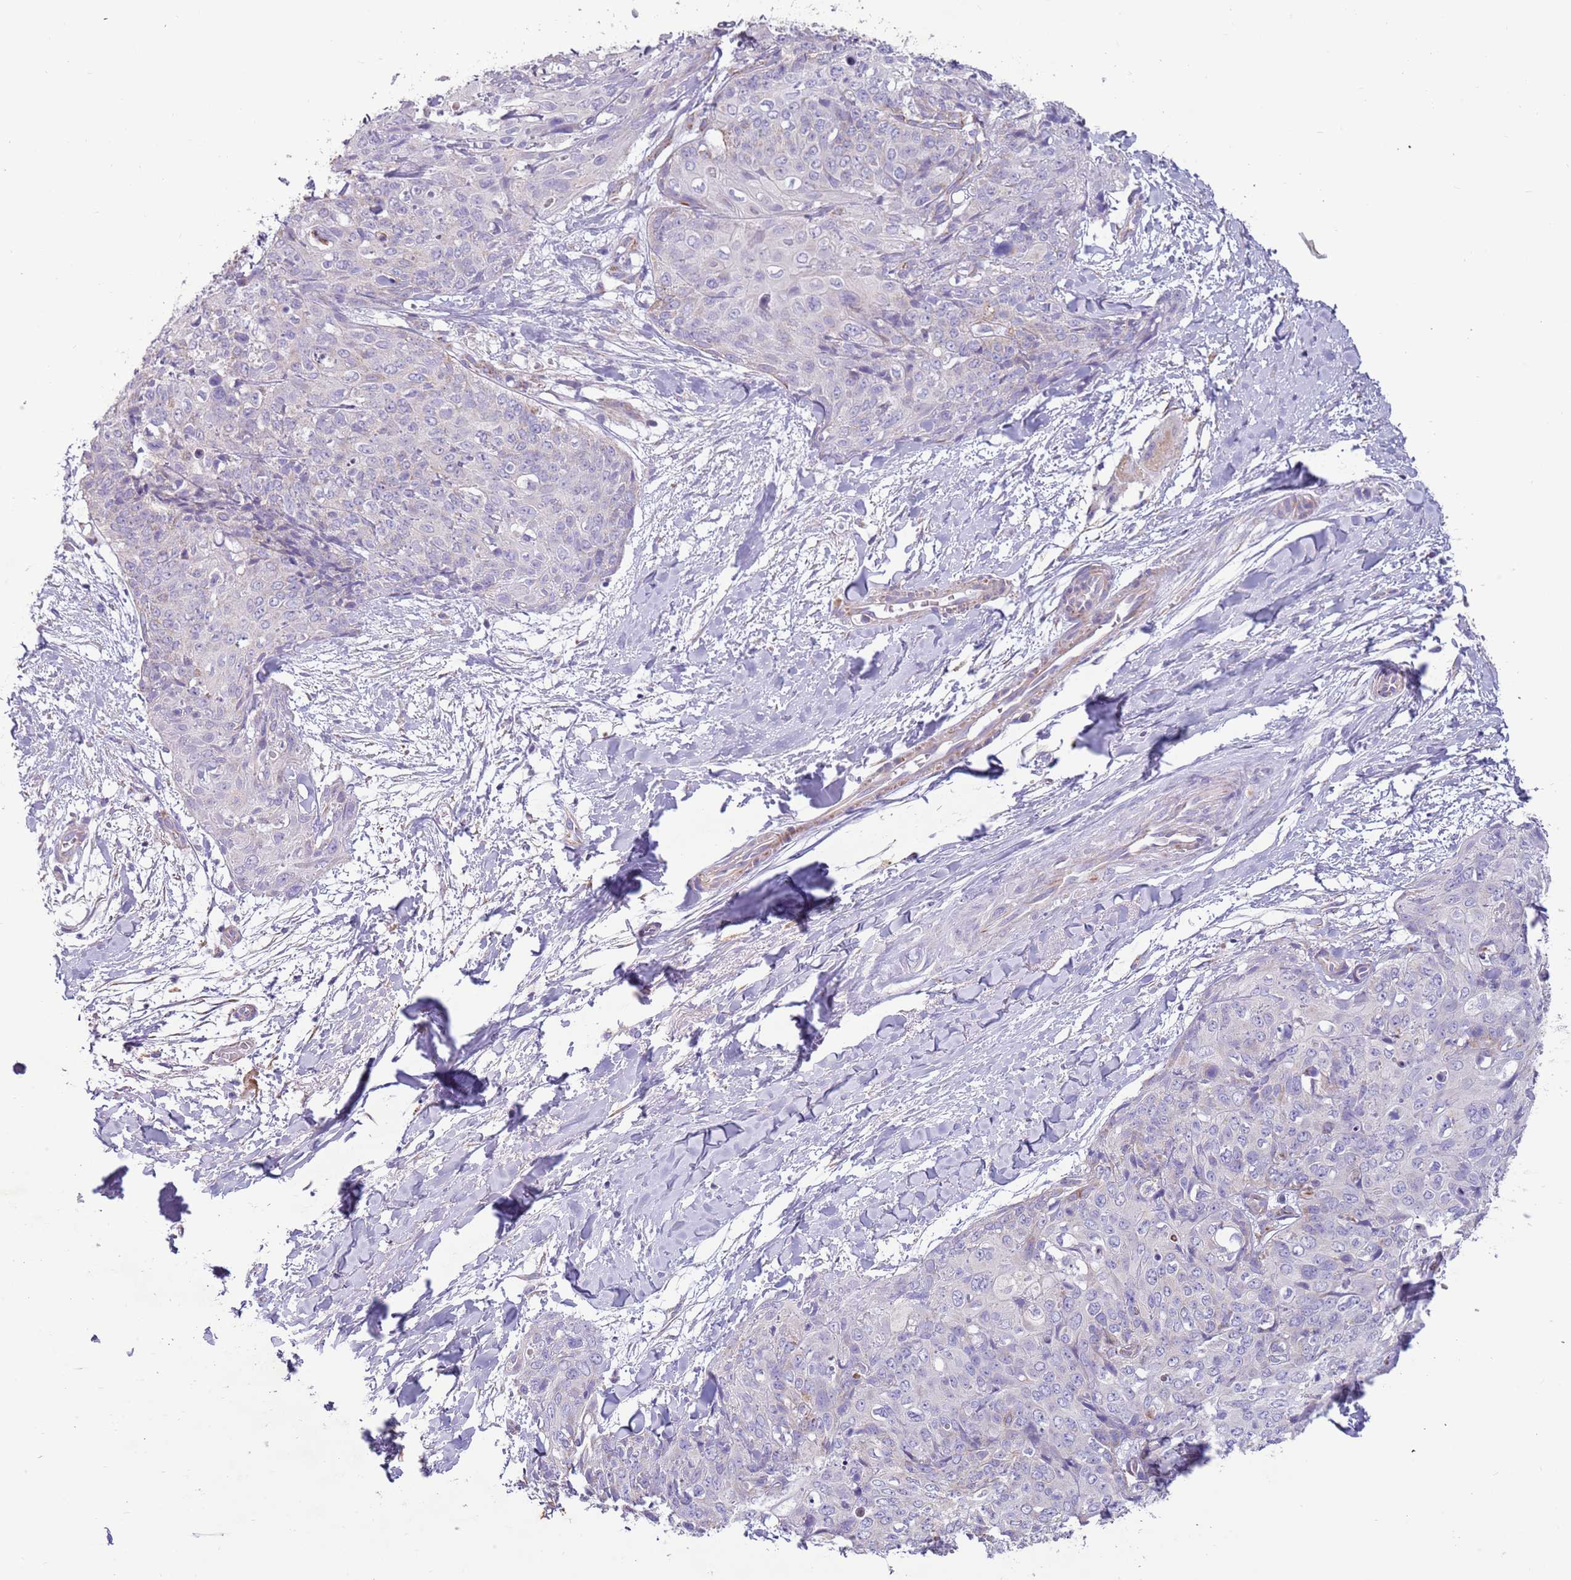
{"staining": {"intensity": "negative", "quantity": "none", "location": "none"}, "tissue": "skin cancer", "cell_type": "Tumor cells", "image_type": "cancer", "snomed": [{"axis": "morphology", "description": "Squamous cell carcinoma, NOS"}, {"axis": "topography", "description": "Skin"}, {"axis": "topography", "description": "Vulva"}], "caption": "This is an immunohistochemistry micrograph of human skin cancer. There is no expression in tumor cells.", "gene": "RNF222", "patient": {"sex": "female", "age": 85}}